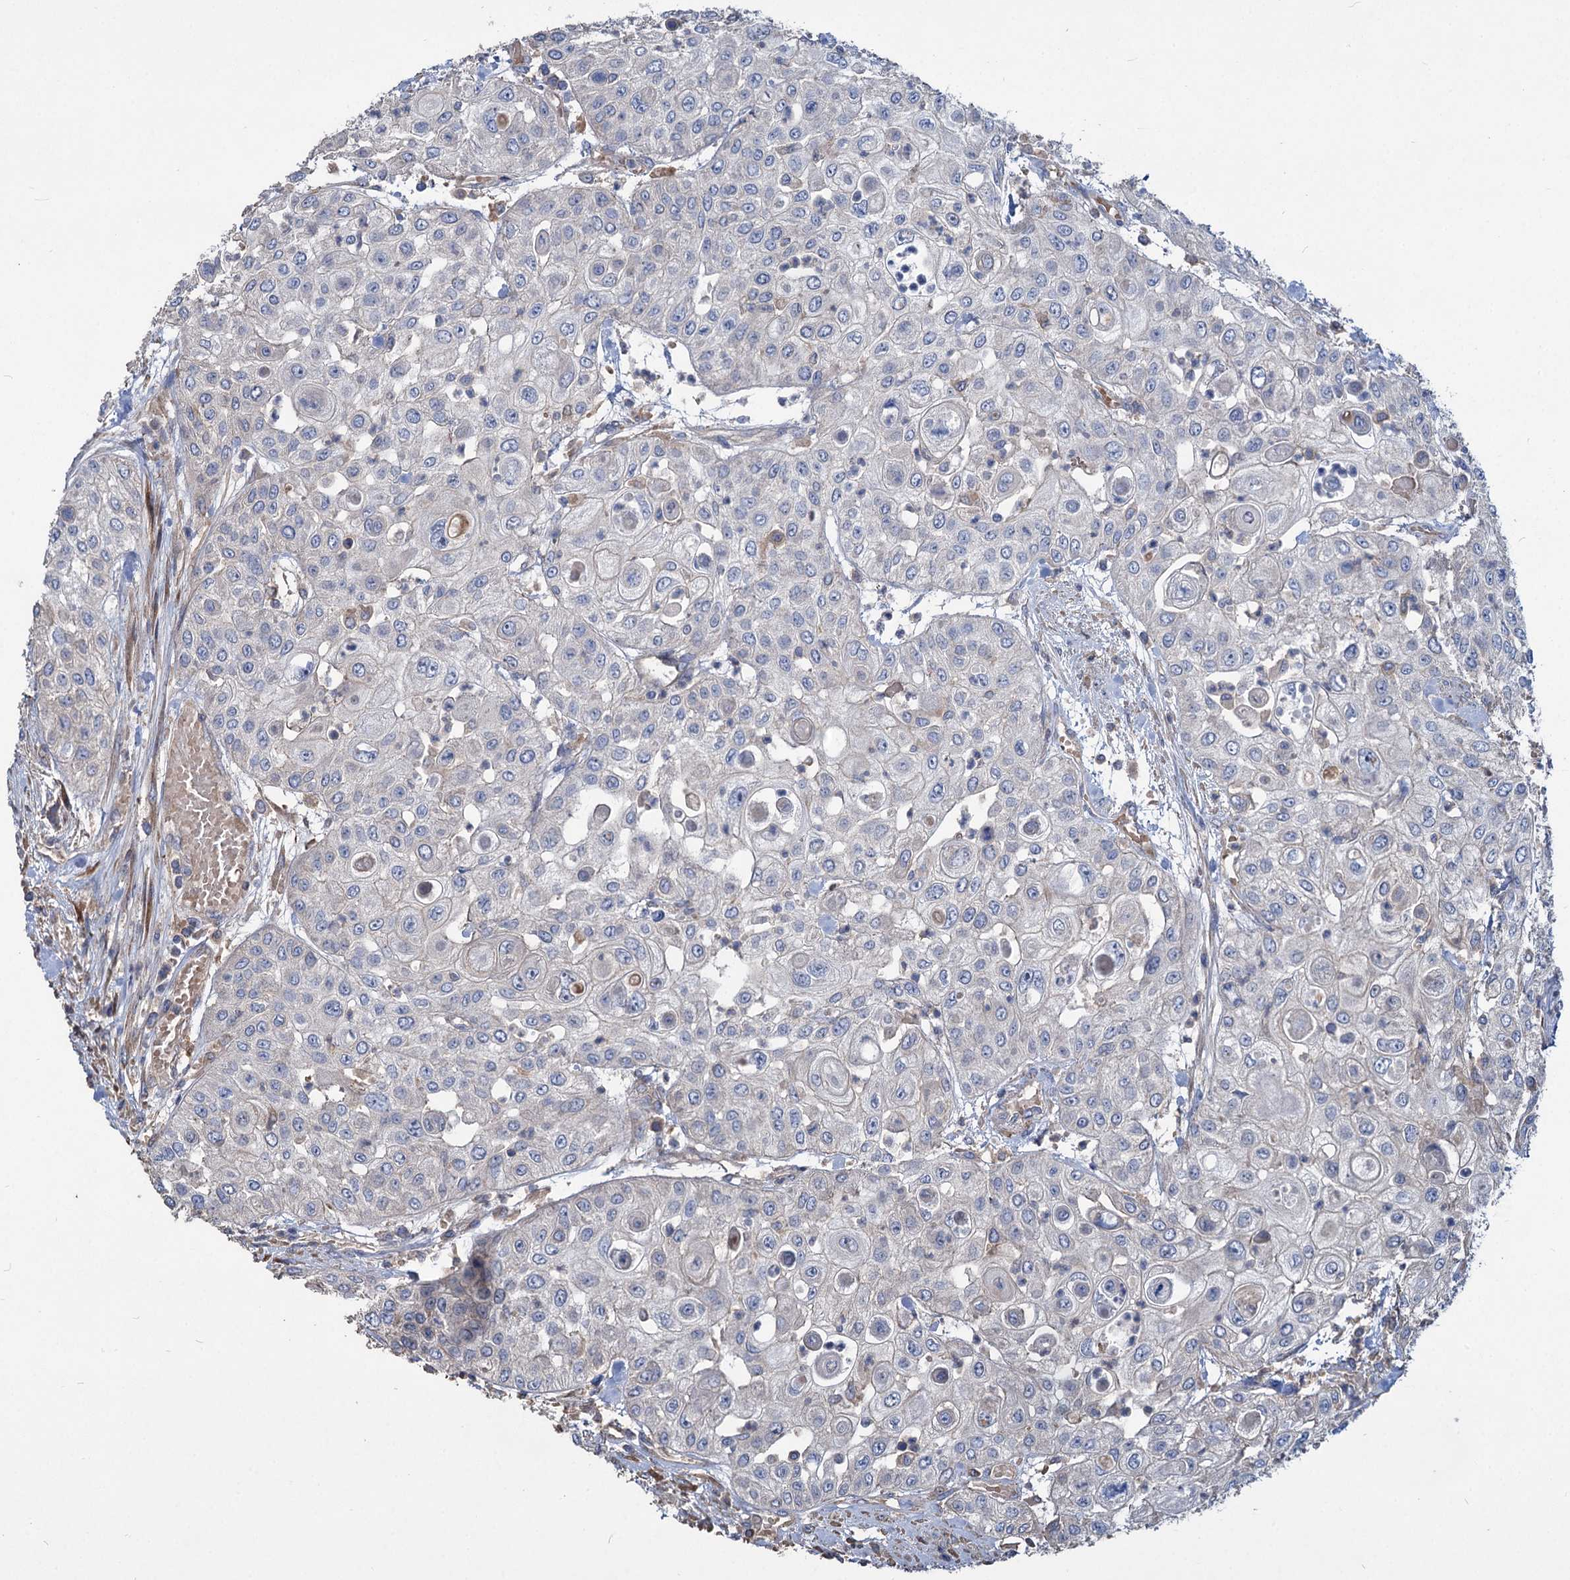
{"staining": {"intensity": "negative", "quantity": "none", "location": "none"}, "tissue": "urothelial cancer", "cell_type": "Tumor cells", "image_type": "cancer", "snomed": [{"axis": "morphology", "description": "Urothelial carcinoma, High grade"}, {"axis": "topography", "description": "Urinary bladder"}], "caption": "Tumor cells show no significant positivity in urothelial carcinoma (high-grade). (IHC, brightfield microscopy, high magnification).", "gene": "URAD", "patient": {"sex": "female", "age": 79}}